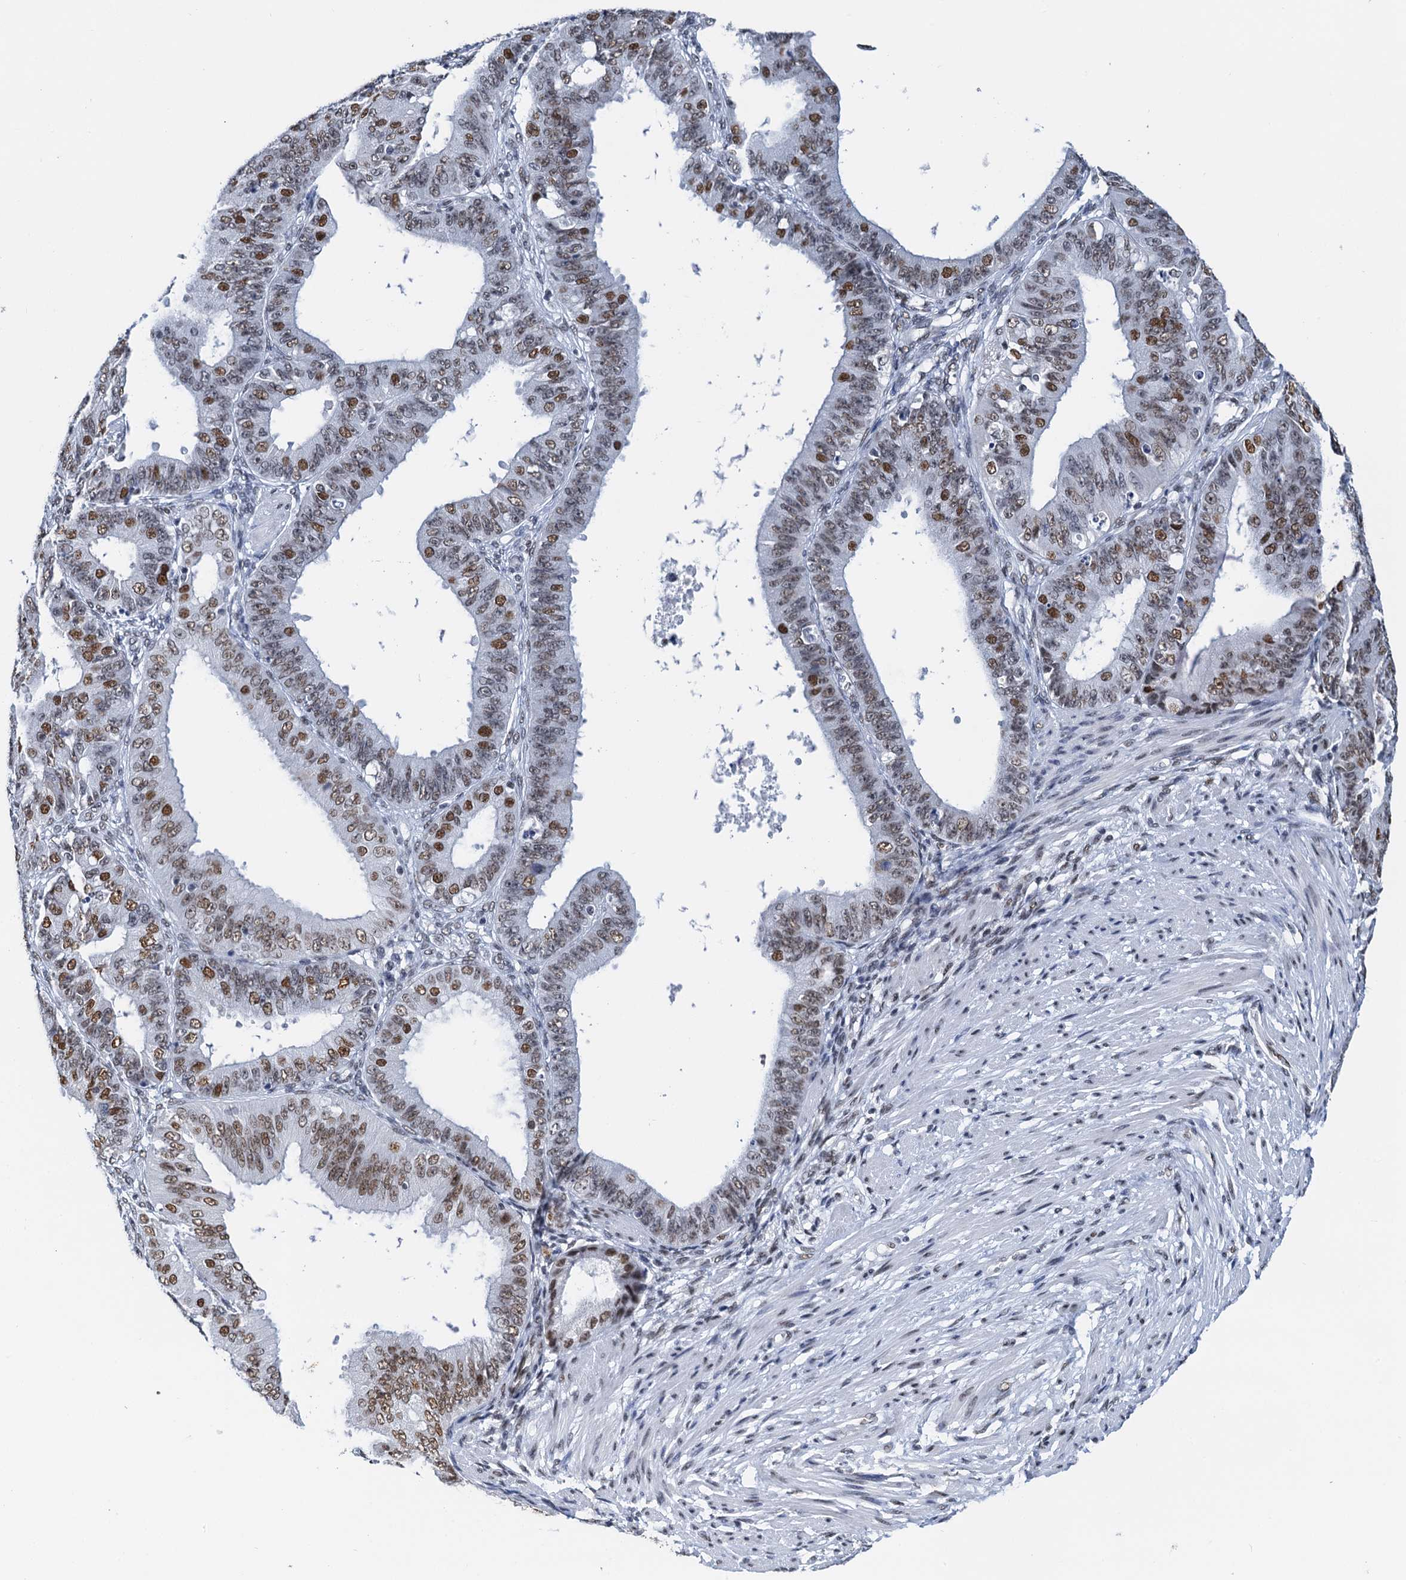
{"staining": {"intensity": "moderate", "quantity": ">75%", "location": "nuclear"}, "tissue": "ovarian cancer", "cell_type": "Tumor cells", "image_type": "cancer", "snomed": [{"axis": "morphology", "description": "Carcinoma, endometroid"}, {"axis": "topography", "description": "Appendix"}, {"axis": "topography", "description": "Ovary"}], "caption": "Approximately >75% of tumor cells in human endometroid carcinoma (ovarian) display moderate nuclear protein expression as visualized by brown immunohistochemical staining.", "gene": "SLTM", "patient": {"sex": "female", "age": 42}}